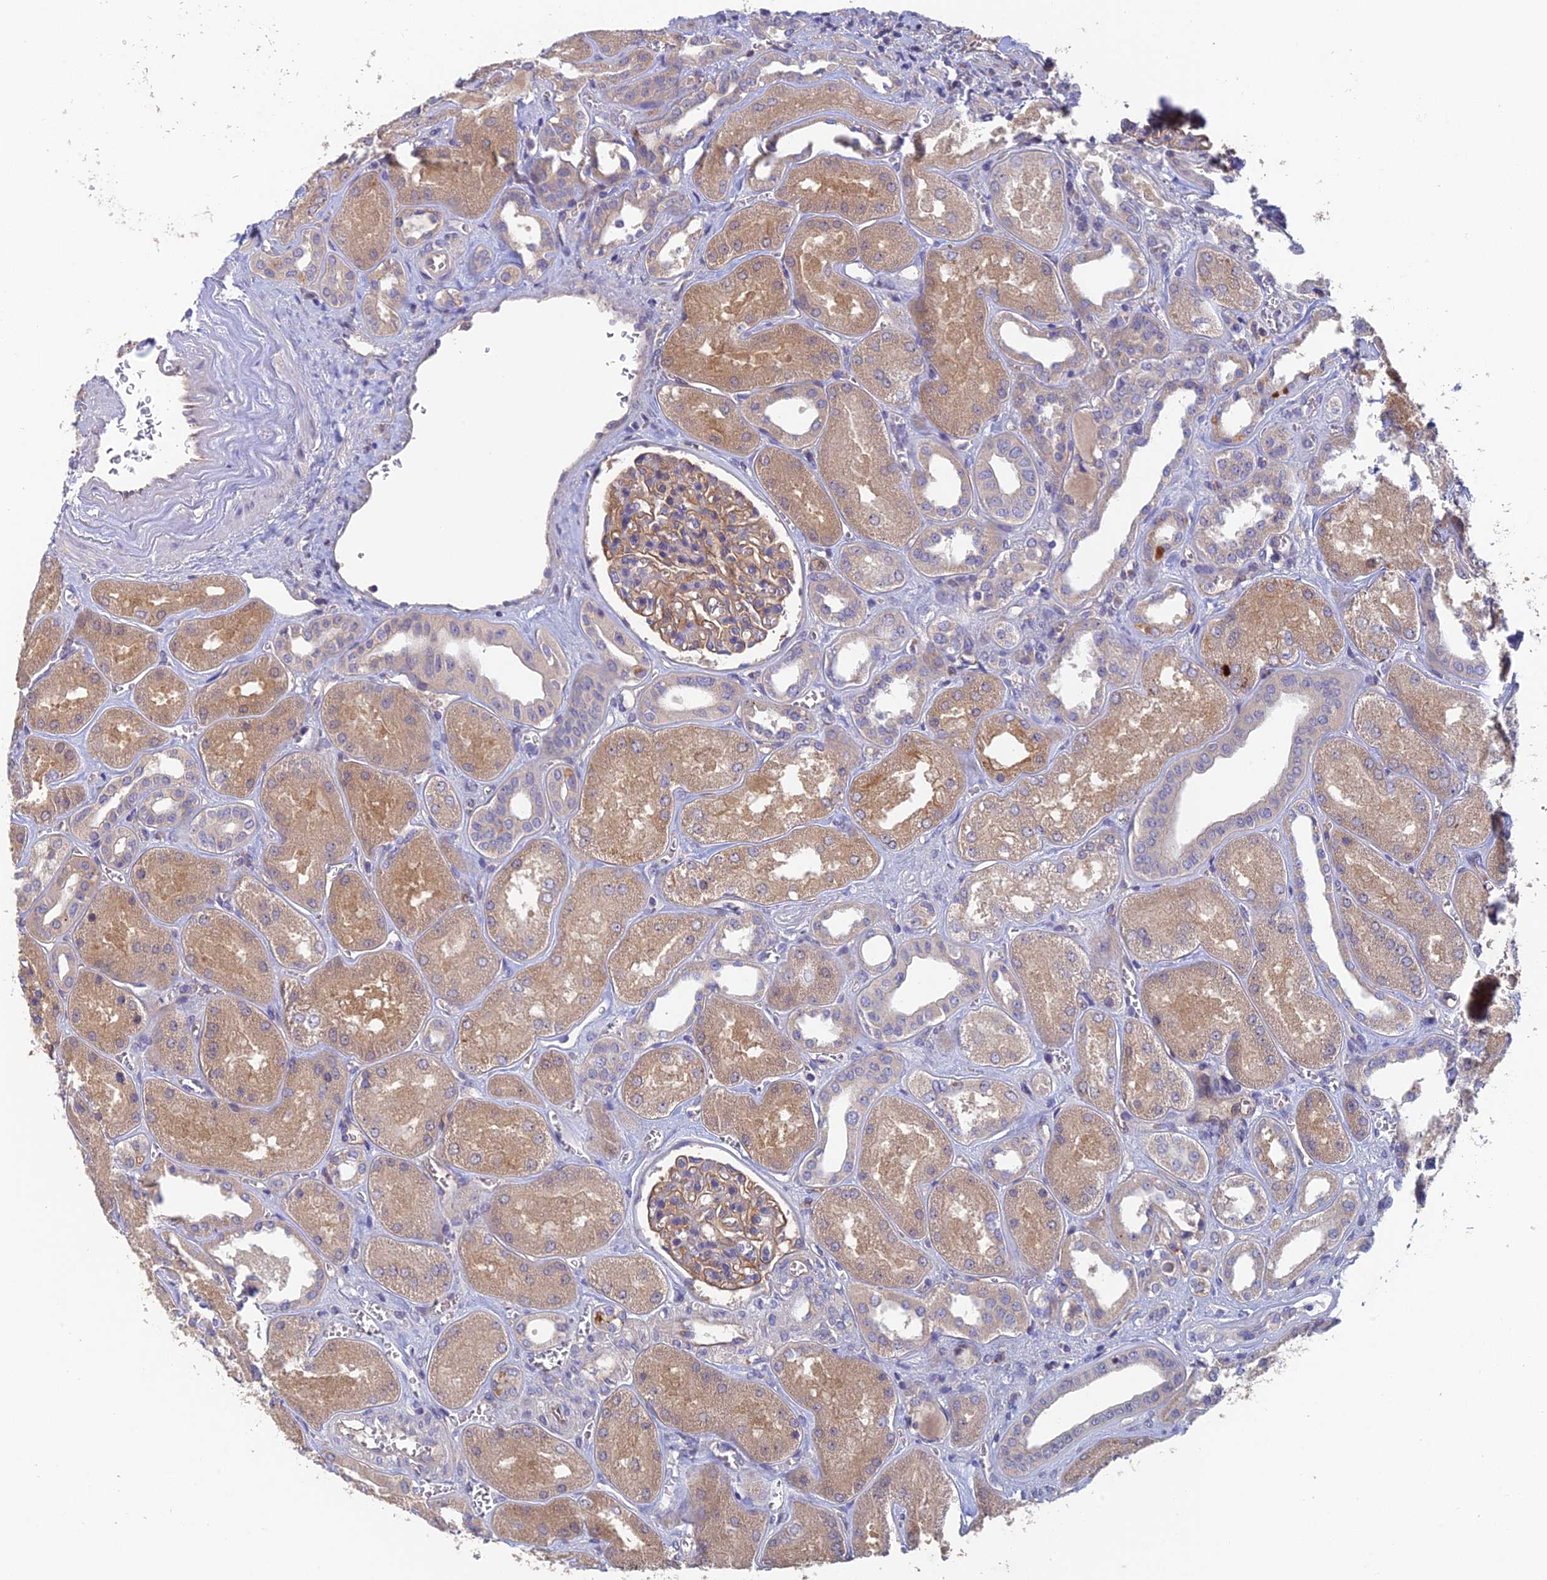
{"staining": {"intensity": "moderate", "quantity": ">75%", "location": "cytoplasmic/membranous"}, "tissue": "kidney", "cell_type": "Cells in glomeruli", "image_type": "normal", "snomed": [{"axis": "morphology", "description": "Normal tissue, NOS"}, {"axis": "morphology", "description": "Adenocarcinoma, NOS"}, {"axis": "topography", "description": "Kidney"}], "caption": "This photomicrograph displays unremarkable kidney stained with immunohistochemistry to label a protein in brown. The cytoplasmic/membranous of cells in glomeruli show moderate positivity for the protein. Nuclei are counter-stained blue.", "gene": "ADAMTS13", "patient": {"sex": "female", "age": 68}}